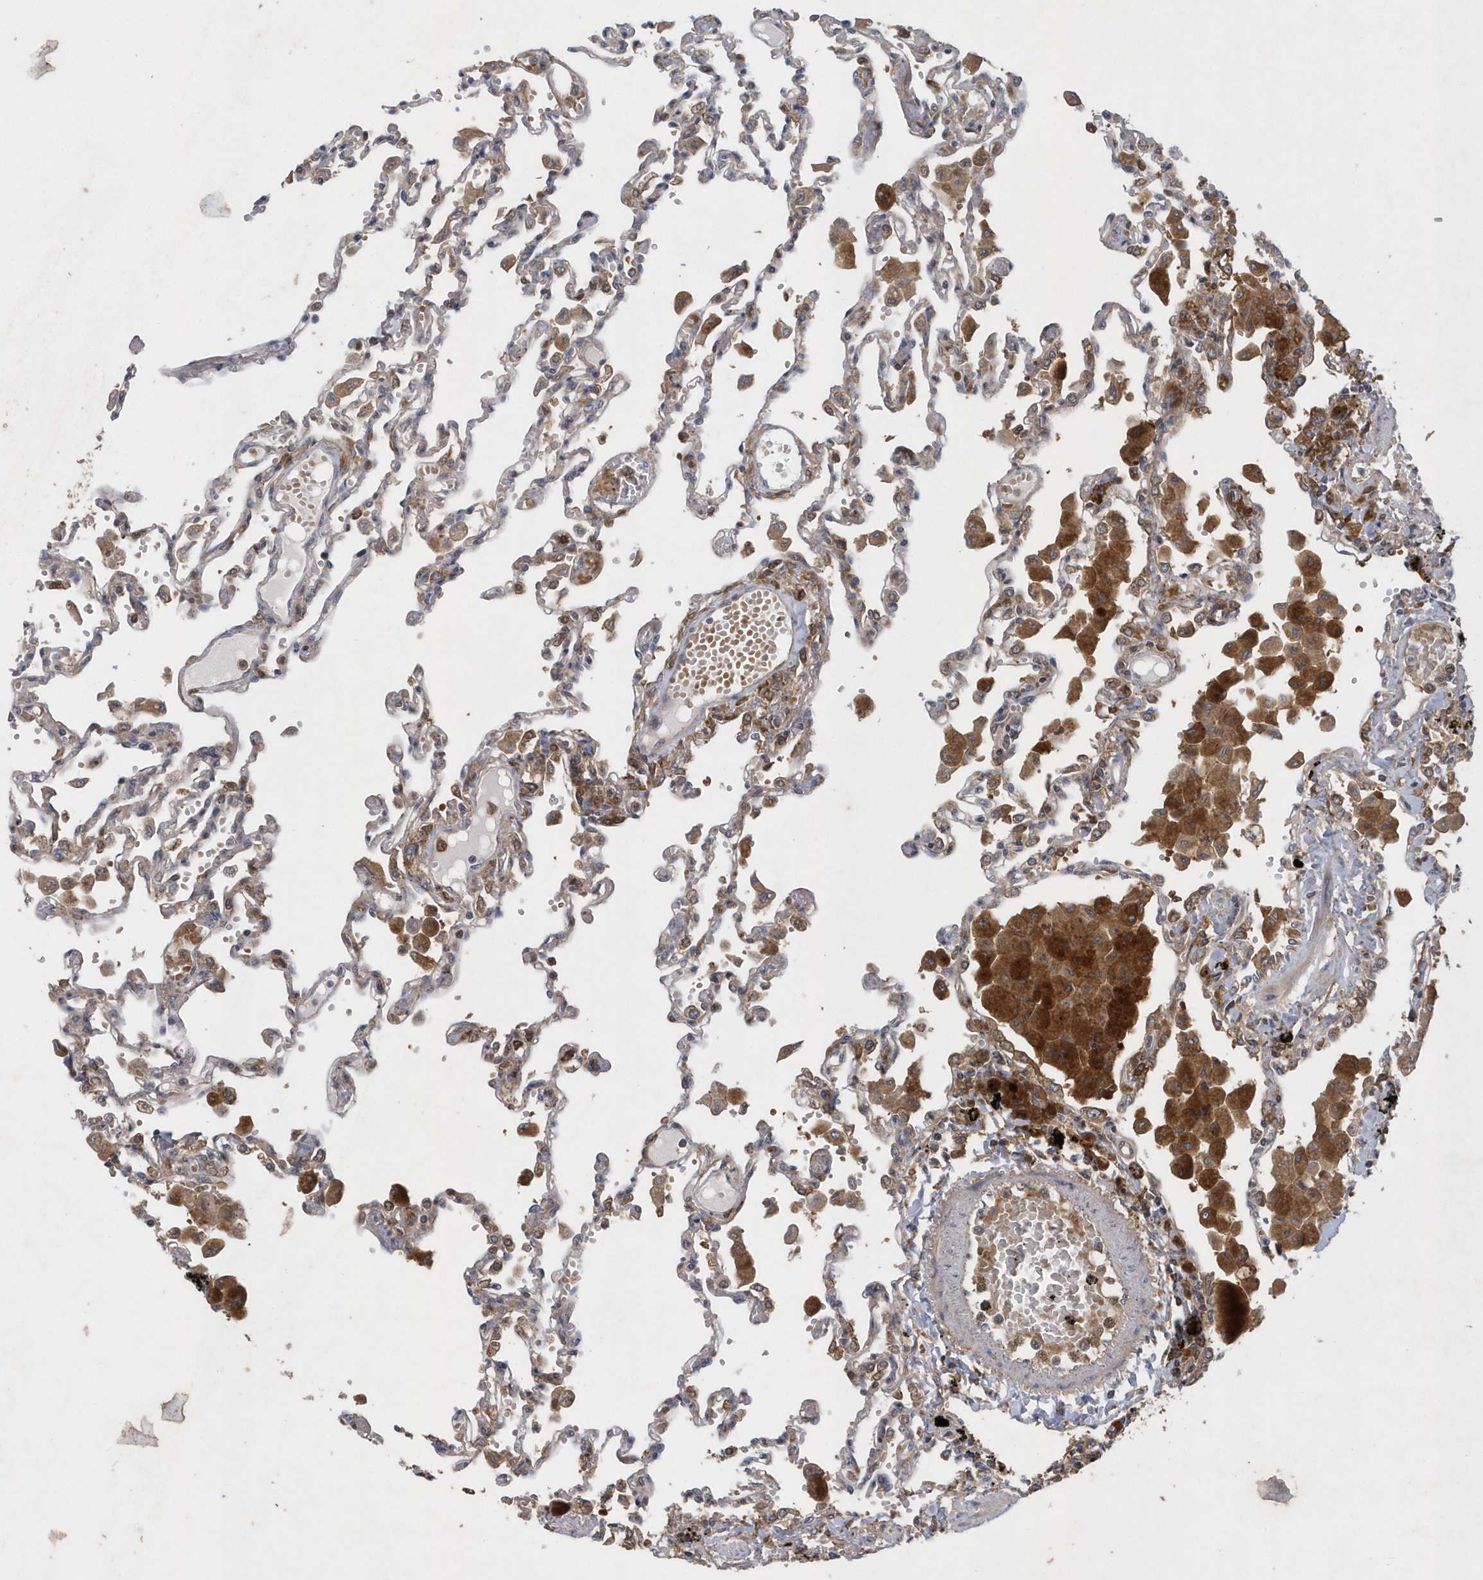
{"staining": {"intensity": "moderate", "quantity": "<25%", "location": "cytoplasmic/membranous"}, "tissue": "lung", "cell_type": "Alveolar cells", "image_type": "normal", "snomed": [{"axis": "morphology", "description": "Normal tissue, NOS"}, {"axis": "topography", "description": "Bronchus"}, {"axis": "topography", "description": "Lung"}], "caption": "Immunohistochemical staining of benign lung displays <25% levels of moderate cytoplasmic/membranous protein positivity in approximately <25% of alveolar cells. (DAB IHC with brightfield microscopy, high magnification).", "gene": "PAICS", "patient": {"sex": "female", "age": 49}}